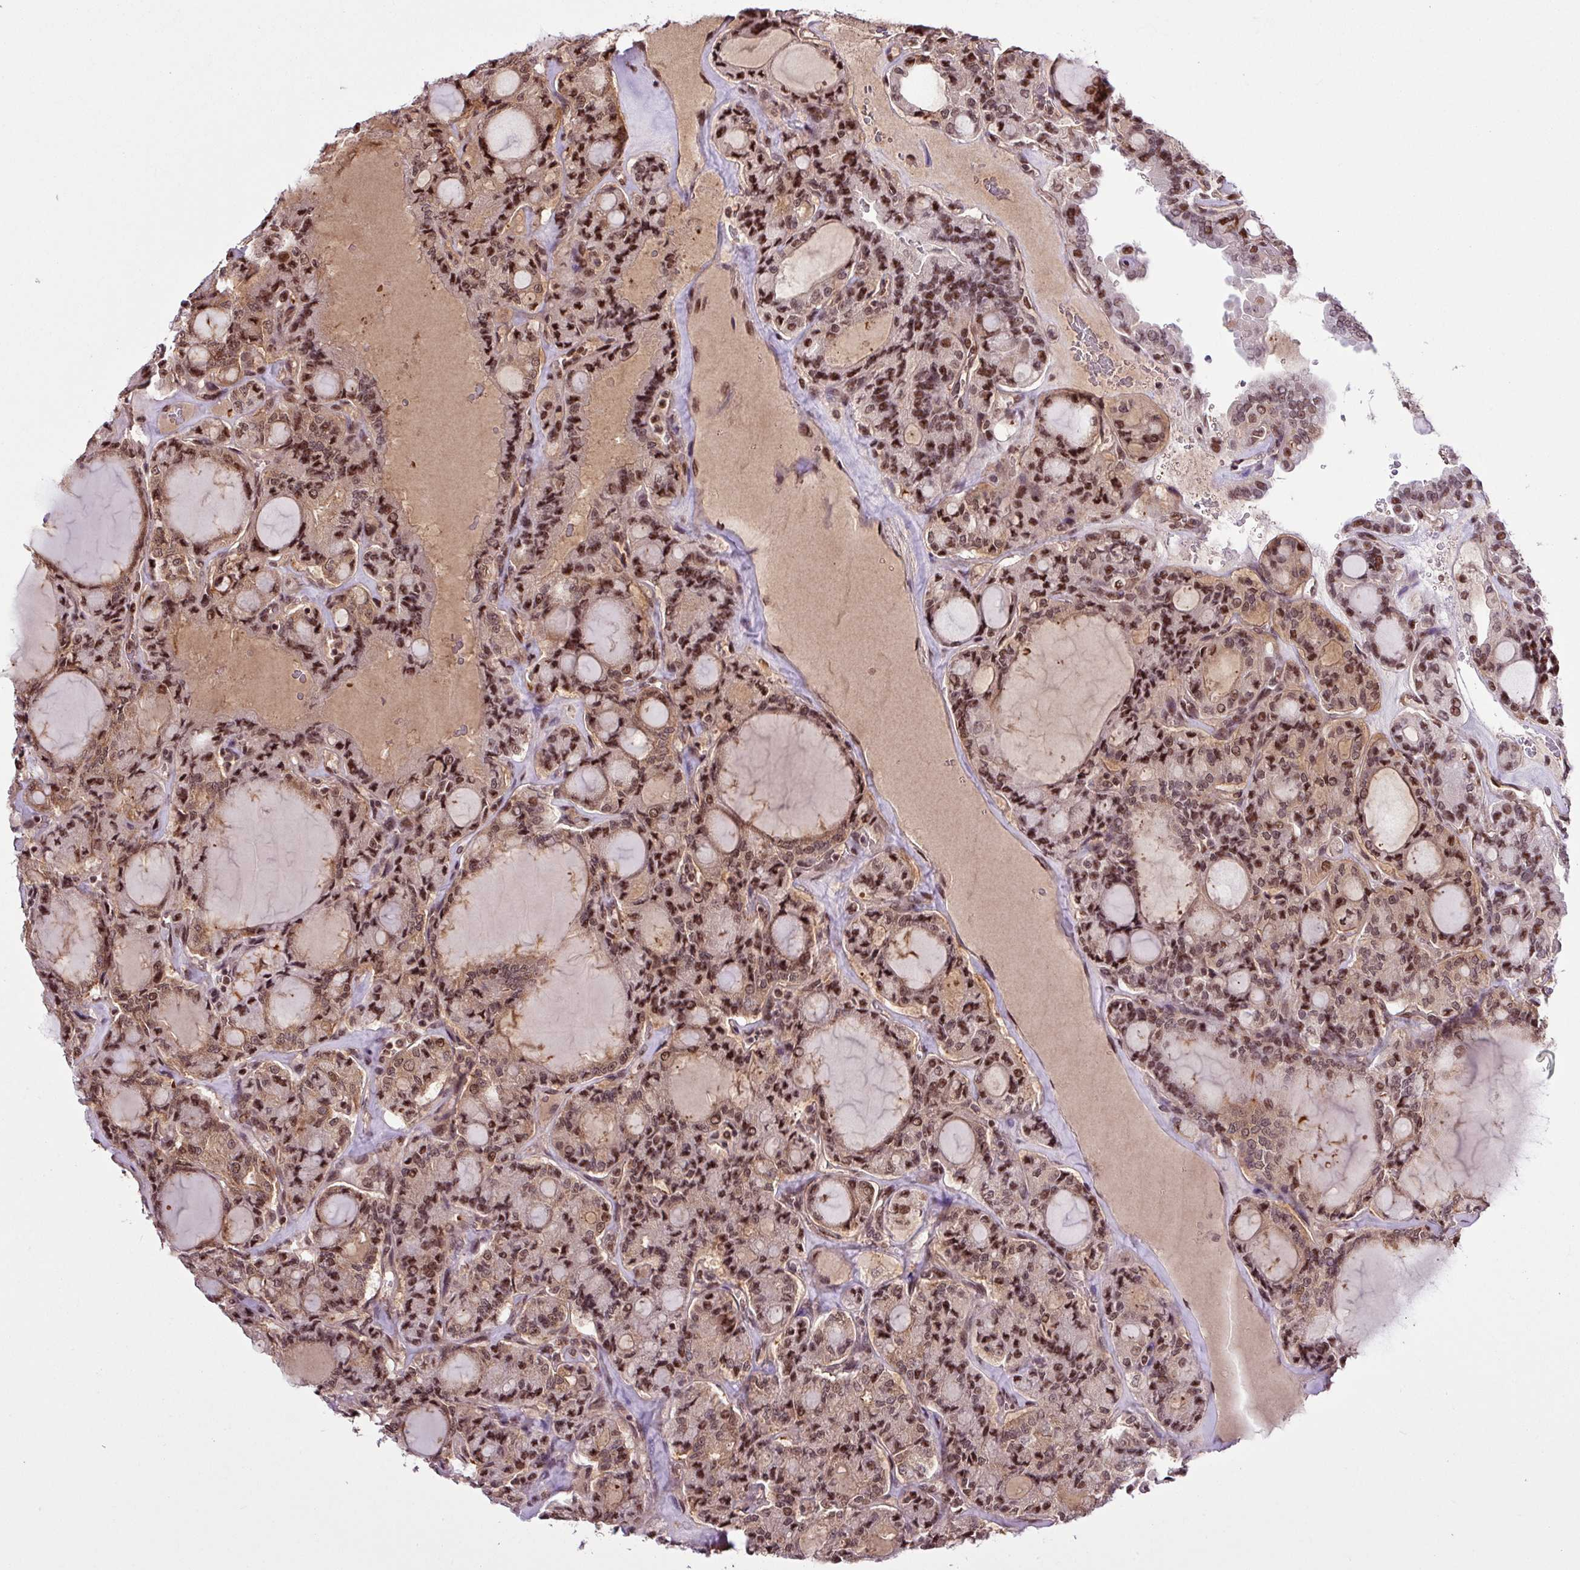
{"staining": {"intensity": "moderate", "quantity": ">75%", "location": "cytoplasmic/membranous,nuclear"}, "tissue": "thyroid cancer", "cell_type": "Tumor cells", "image_type": "cancer", "snomed": [{"axis": "morphology", "description": "Papillary adenocarcinoma, NOS"}, {"axis": "topography", "description": "Thyroid gland"}], "caption": "Protein expression by IHC reveals moderate cytoplasmic/membranous and nuclear positivity in about >75% of tumor cells in thyroid cancer (papillary adenocarcinoma). (Stains: DAB in brown, nuclei in blue, Microscopy: brightfield microscopy at high magnification).", "gene": "ITPKC", "patient": {"sex": "male", "age": 87}}